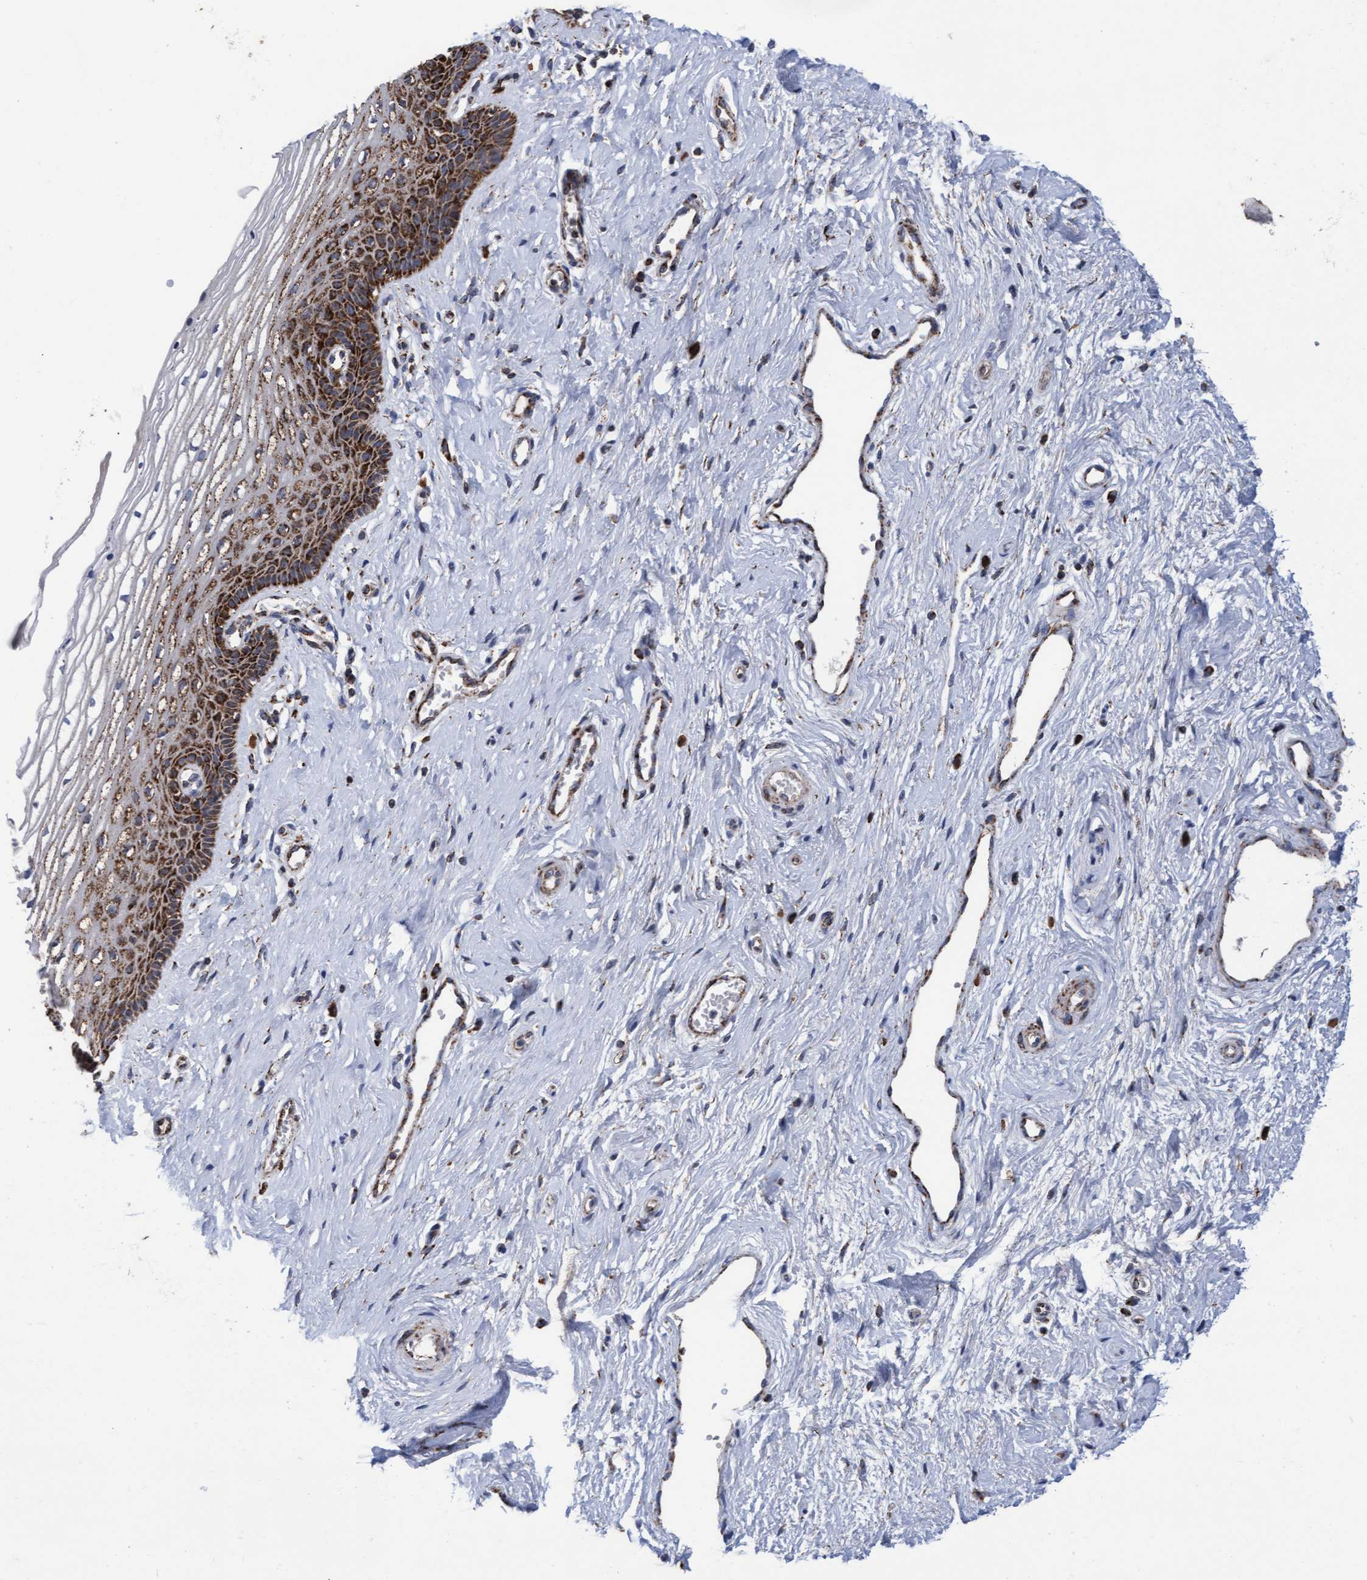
{"staining": {"intensity": "strong", "quantity": ">75%", "location": "cytoplasmic/membranous"}, "tissue": "vagina", "cell_type": "Squamous epithelial cells", "image_type": "normal", "snomed": [{"axis": "morphology", "description": "Normal tissue, NOS"}, {"axis": "topography", "description": "Vagina"}], "caption": "Squamous epithelial cells show high levels of strong cytoplasmic/membranous staining in about >75% of cells in normal human vagina. (DAB IHC with brightfield microscopy, high magnification).", "gene": "MRPL38", "patient": {"sex": "female", "age": 46}}